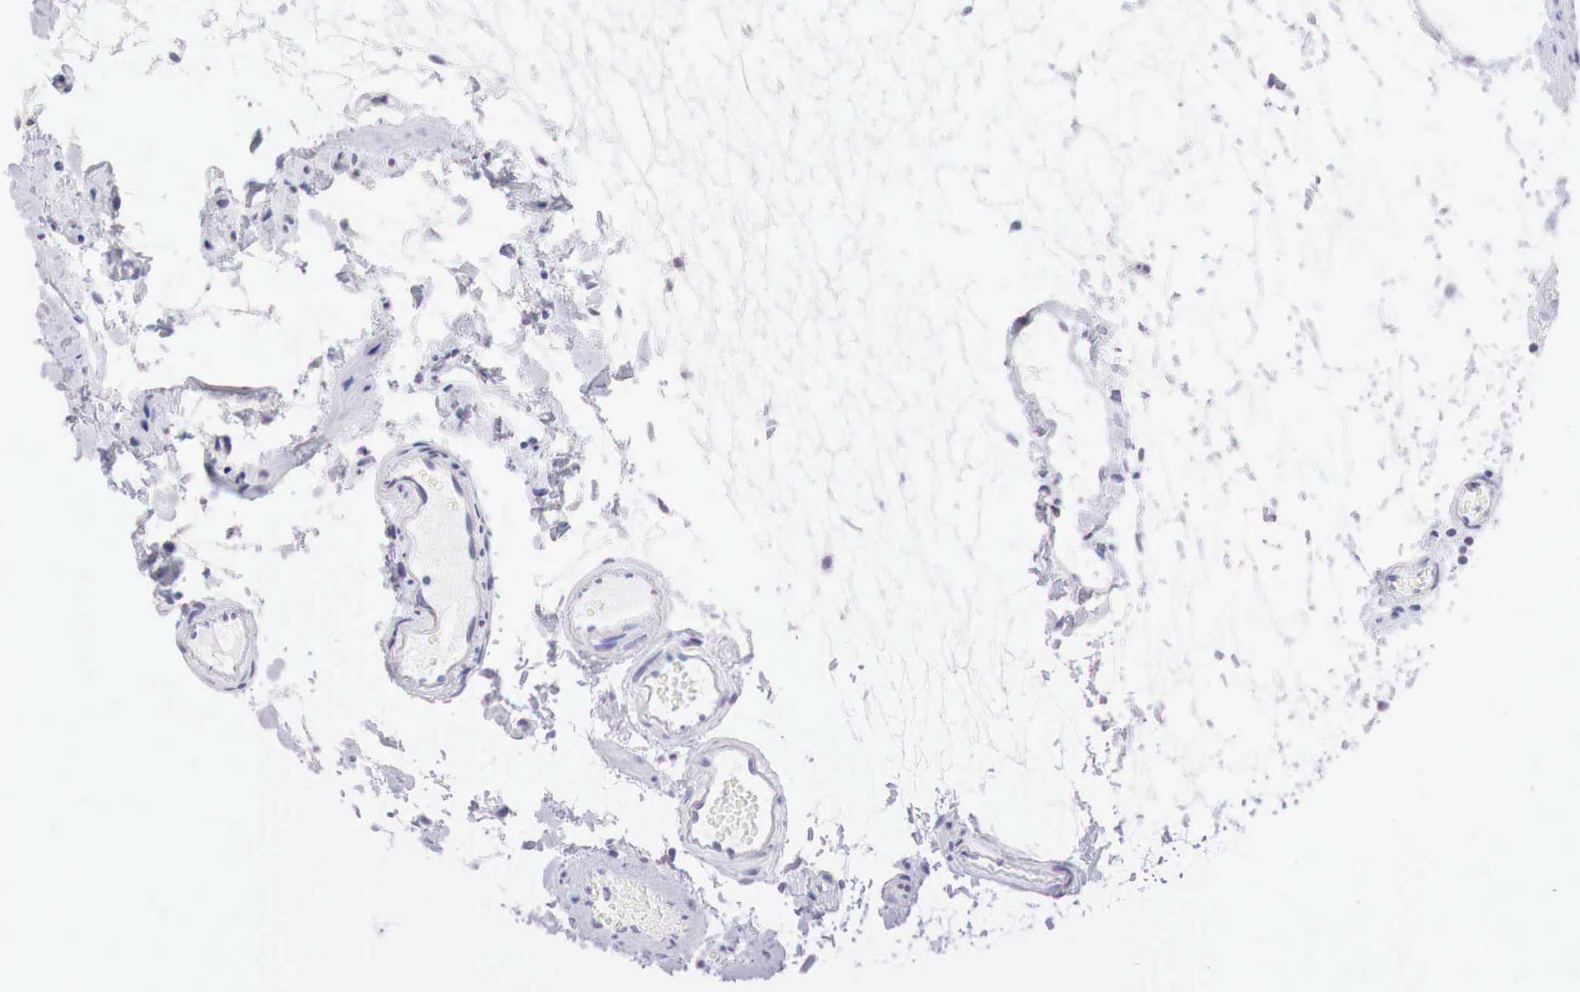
{"staining": {"intensity": "negative", "quantity": "none", "location": "none"}, "tissue": "small intestine", "cell_type": "Glandular cells", "image_type": "normal", "snomed": [{"axis": "morphology", "description": "Normal tissue, NOS"}, {"axis": "topography", "description": "Small intestine"}], "caption": "Immunohistochemistry (IHC) micrograph of unremarkable human small intestine stained for a protein (brown), which shows no positivity in glandular cells. (DAB IHC, high magnification).", "gene": "PABIR2", "patient": {"sex": "female", "age": 69}}